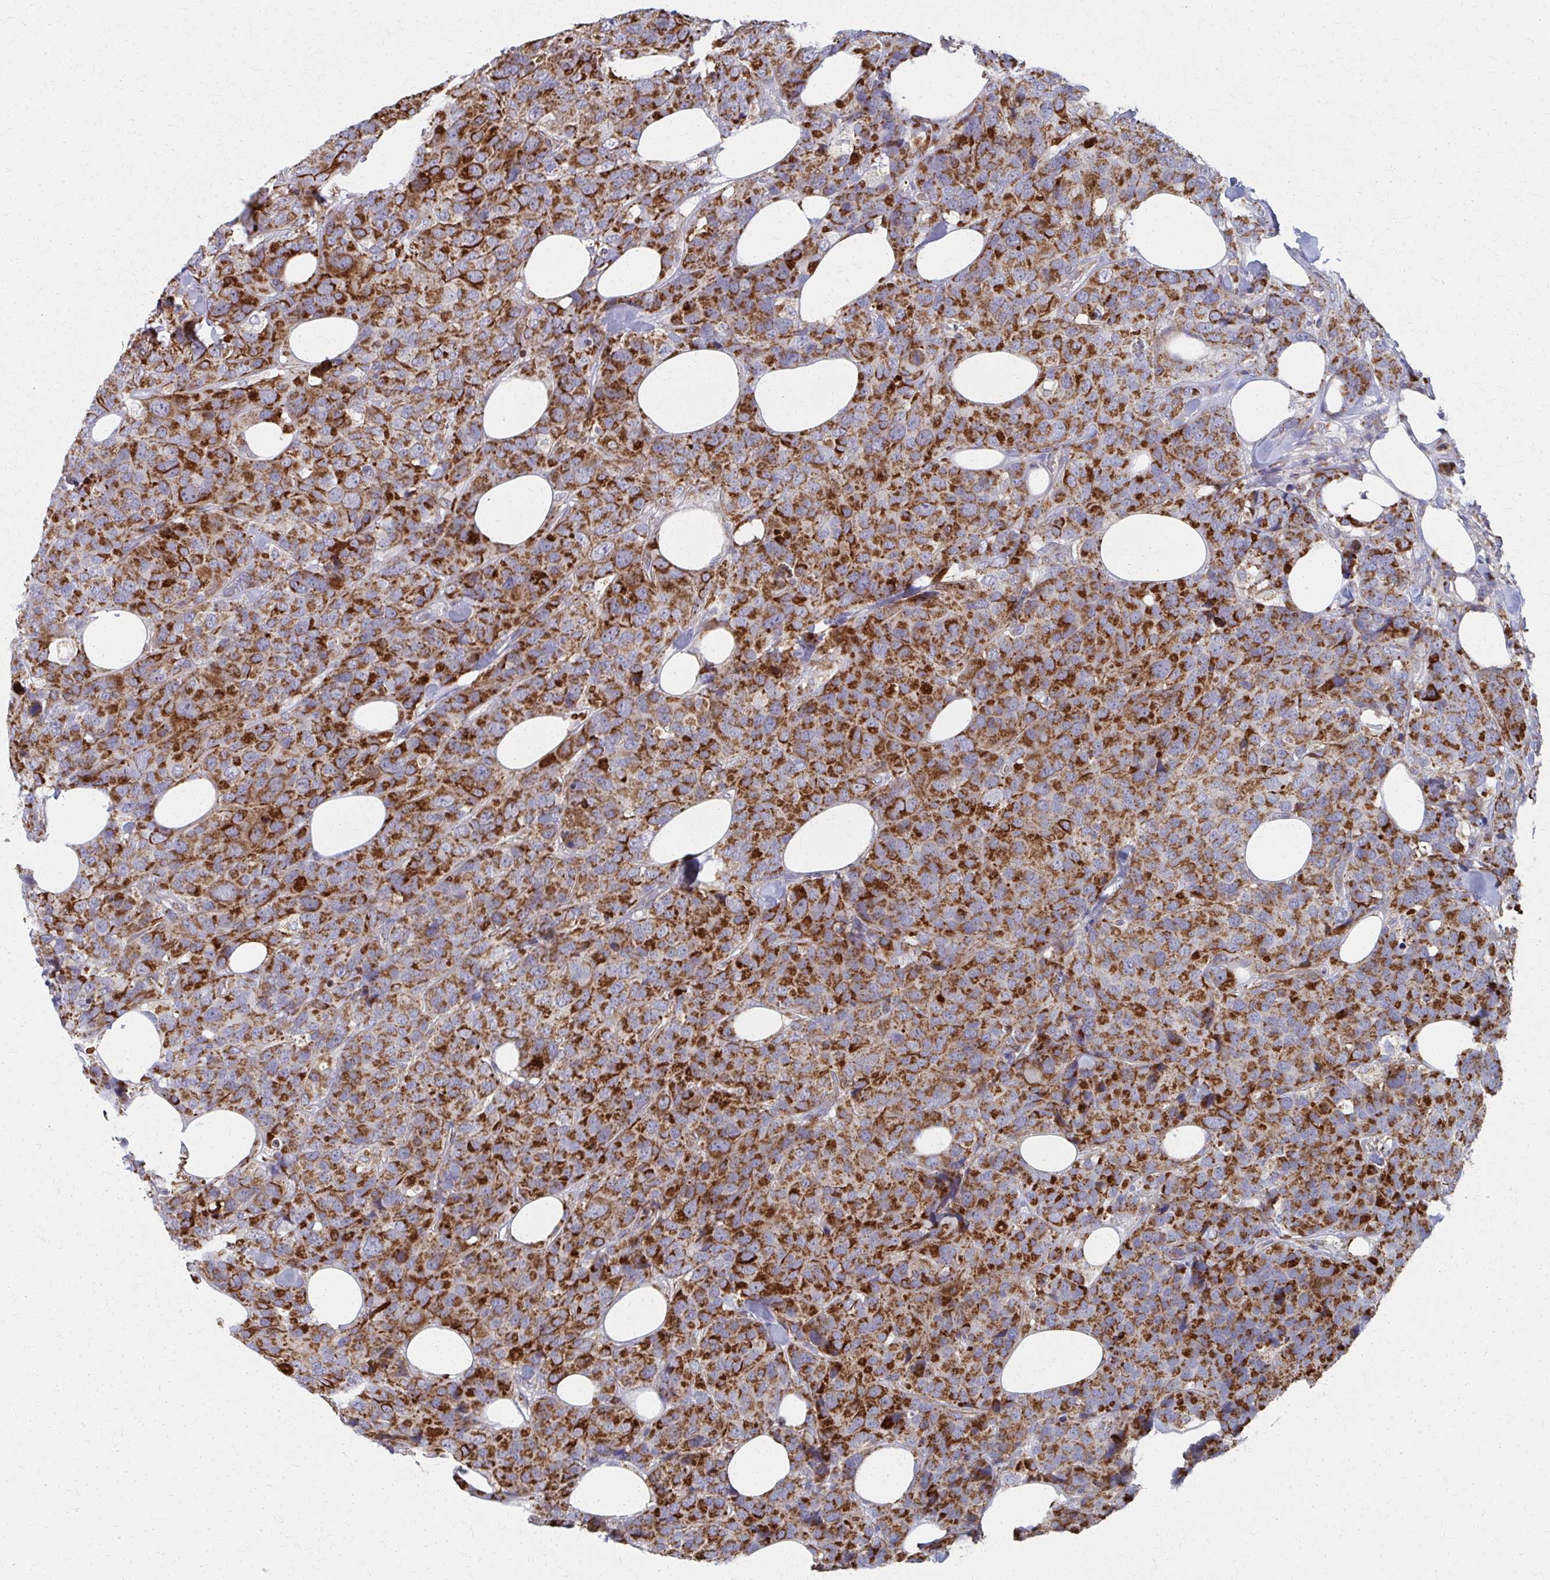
{"staining": {"intensity": "strong", "quantity": ">75%", "location": "cytoplasmic/membranous"}, "tissue": "breast cancer", "cell_type": "Tumor cells", "image_type": "cancer", "snomed": [{"axis": "morphology", "description": "Lobular carcinoma"}, {"axis": "topography", "description": "Breast"}], "caption": "This image exhibits IHC staining of human lobular carcinoma (breast), with high strong cytoplasmic/membranous expression in approximately >75% of tumor cells.", "gene": "FAHD1", "patient": {"sex": "female", "age": 59}}